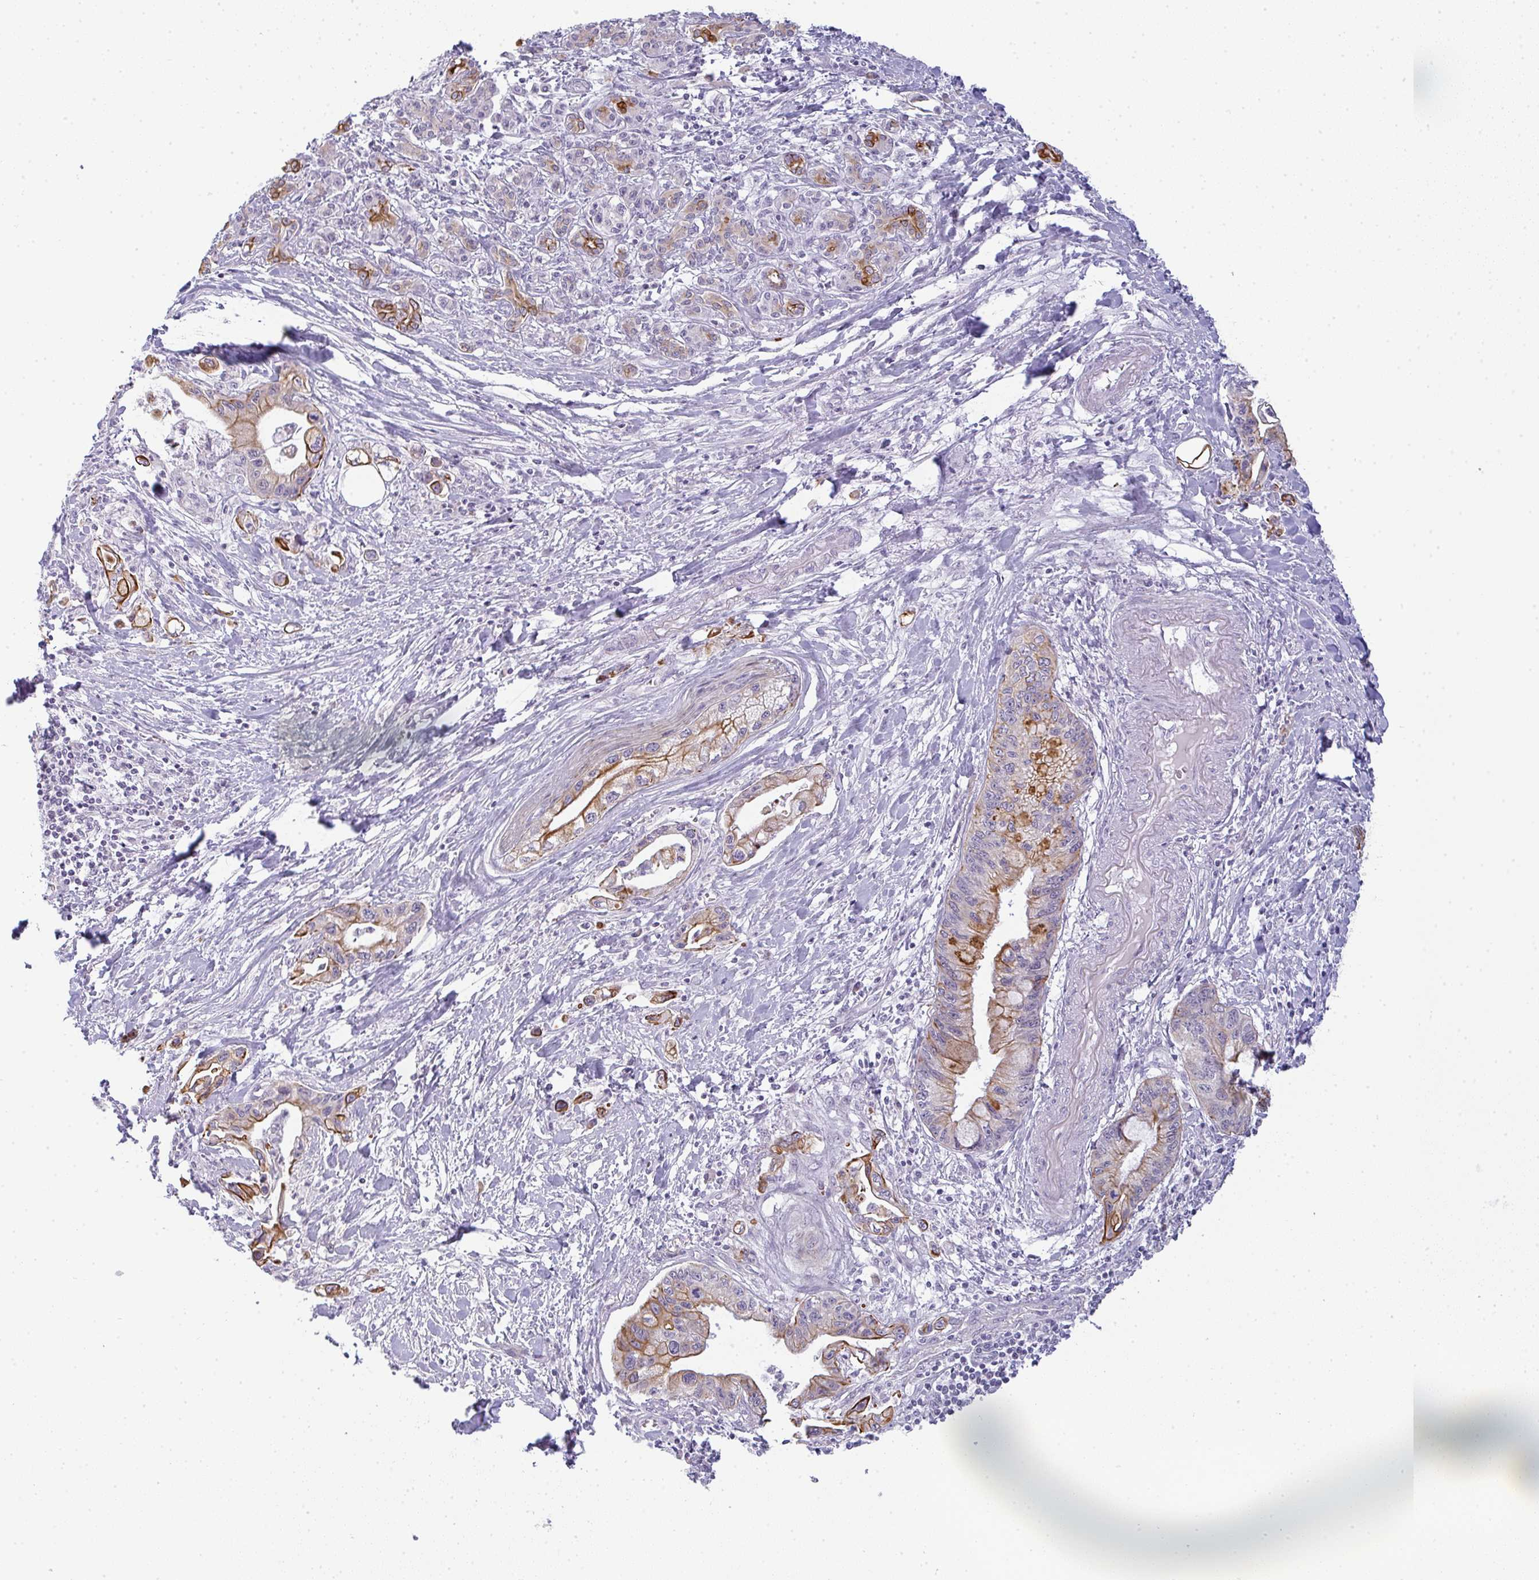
{"staining": {"intensity": "strong", "quantity": "25%-75%", "location": "cytoplasmic/membranous"}, "tissue": "pancreatic cancer", "cell_type": "Tumor cells", "image_type": "cancer", "snomed": [{"axis": "morphology", "description": "Adenocarcinoma, NOS"}, {"axis": "topography", "description": "Pancreas"}], "caption": "A high-resolution micrograph shows immunohistochemistry staining of pancreatic cancer, which displays strong cytoplasmic/membranous expression in approximately 25%-75% of tumor cells. (DAB (3,3'-diaminobenzidine) IHC, brown staining for protein, blue staining for nuclei).", "gene": "SIRPB2", "patient": {"sex": "male", "age": 61}}